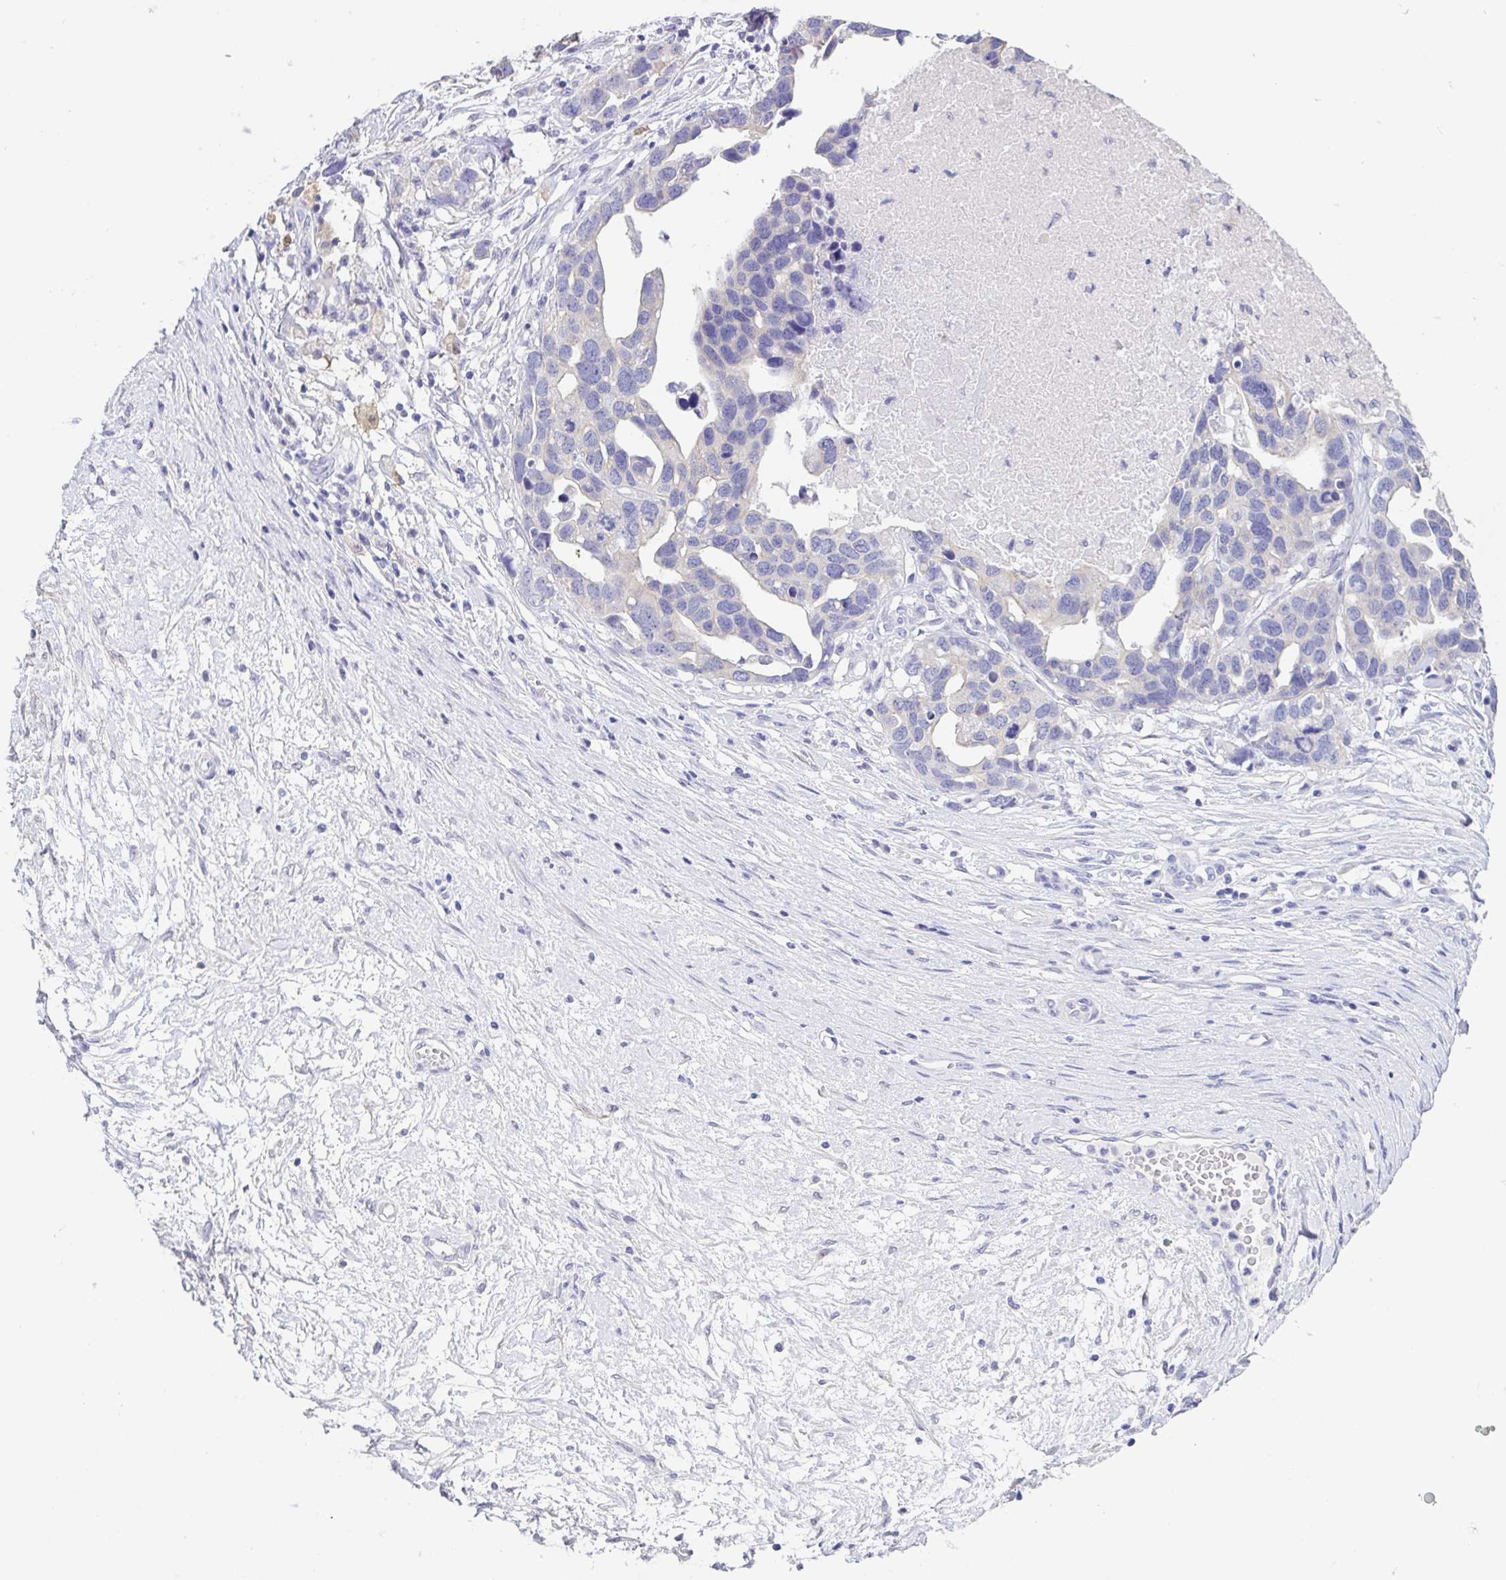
{"staining": {"intensity": "negative", "quantity": "none", "location": "none"}, "tissue": "ovarian cancer", "cell_type": "Tumor cells", "image_type": "cancer", "snomed": [{"axis": "morphology", "description": "Cystadenocarcinoma, serous, NOS"}, {"axis": "topography", "description": "Ovary"}], "caption": "Protein analysis of ovarian serous cystadenocarcinoma displays no significant staining in tumor cells.", "gene": "FABP3", "patient": {"sex": "female", "age": 54}}